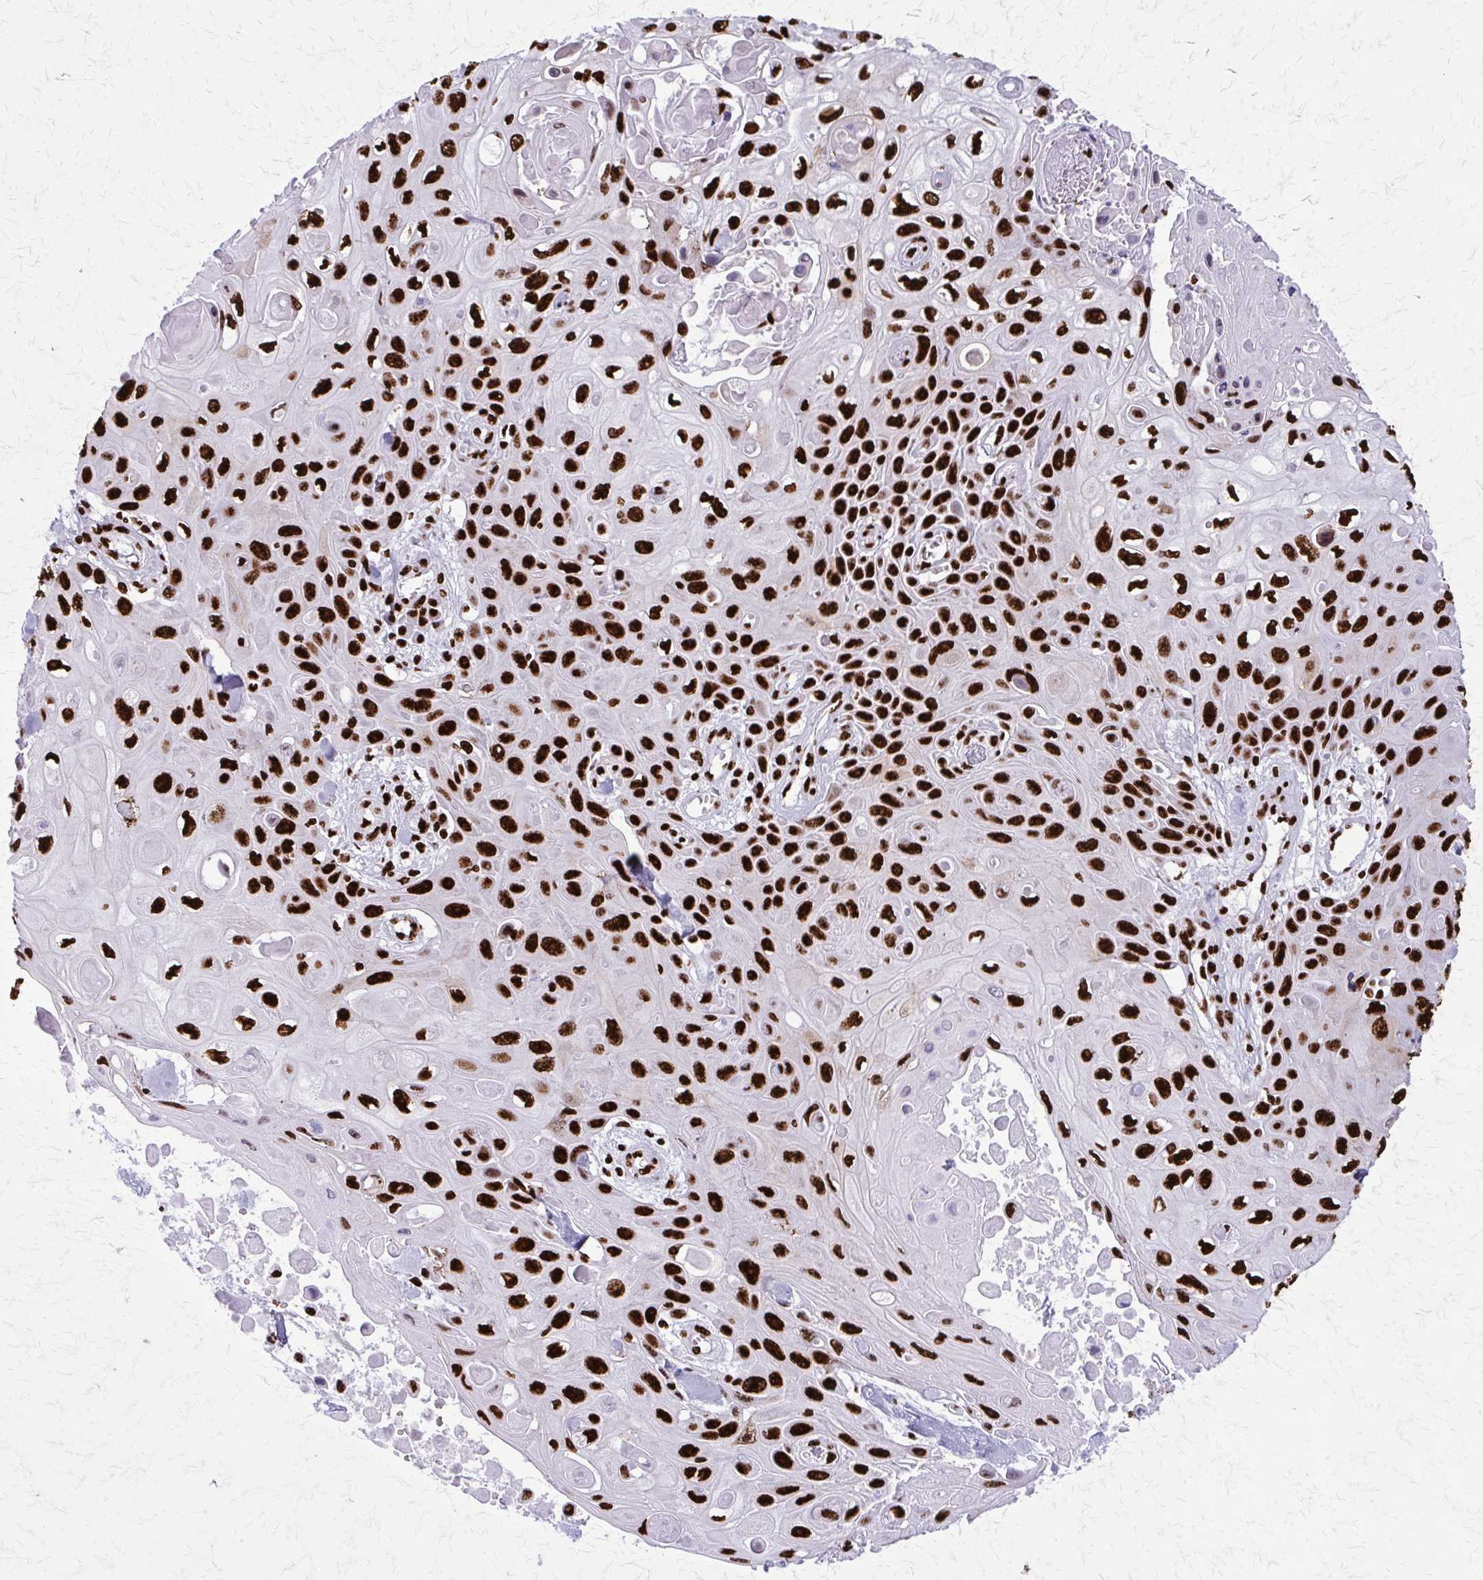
{"staining": {"intensity": "strong", "quantity": ">75%", "location": "nuclear"}, "tissue": "skin cancer", "cell_type": "Tumor cells", "image_type": "cancer", "snomed": [{"axis": "morphology", "description": "Squamous cell carcinoma, NOS"}, {"axis": "topography", "description": "Skin"}], "caption": "This histopathology image shows immunohistochemistry staining of human skin cancer, with high strong nuclear expression in about >75% of tumor cells.", "gene": "SFPQ", "patient": {"sex": "male", "age": 82}}